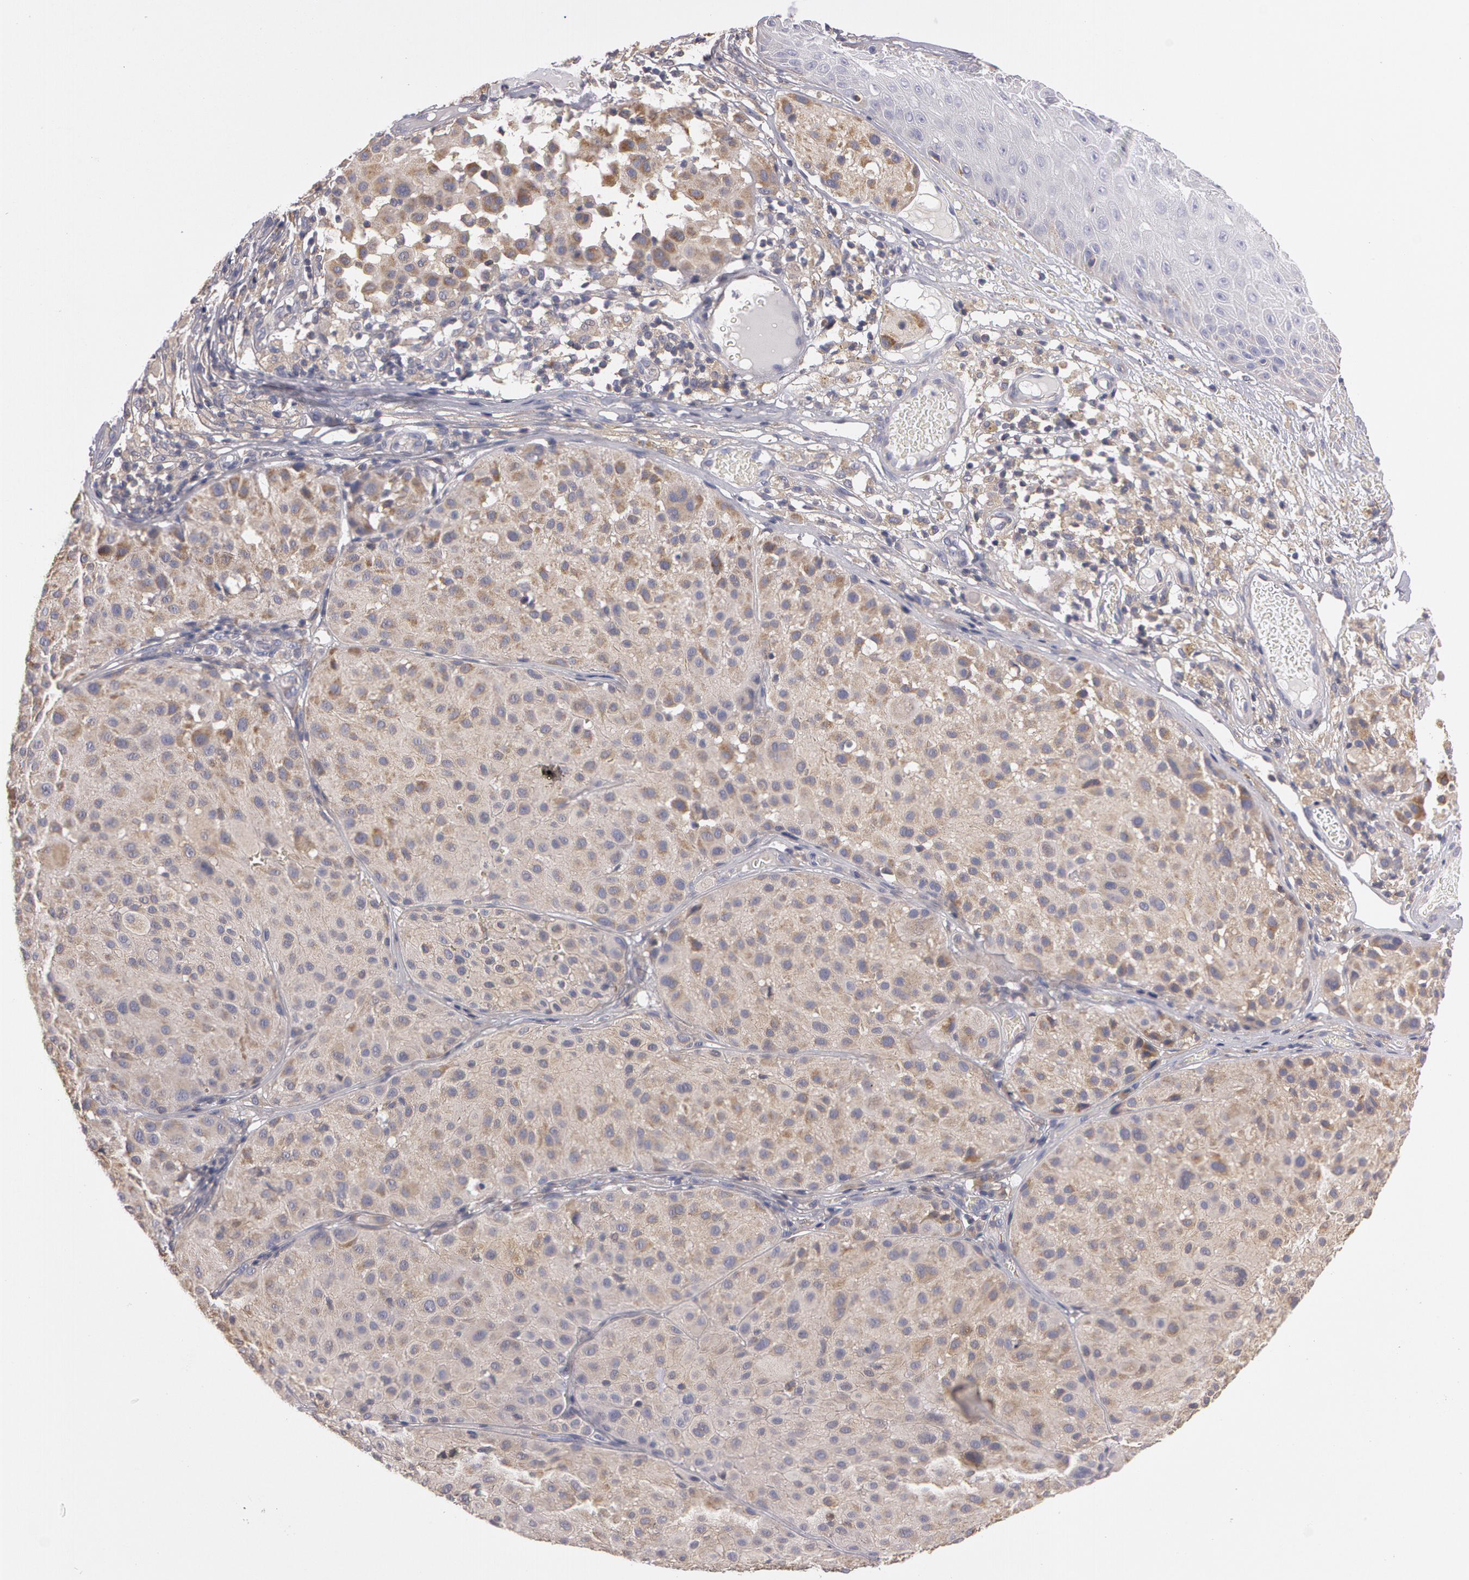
{"staining": {"intensity": "weak", "quantity": "25%-75%", "location": "cytoplasmic/membranous"}, "tissue": "melanoma", "cell_type": "Tumor cells", "image_type": "cancer", "snomed": [{"axis": "morphology", "description": "Malignant melanoma, NOS"}, {"axis": "topography", "description": "Skin"}], "caption": "High-magnification brightfield microscopy of melanoma stained with DAB (brown) and counterstained with hematoxylin (blue). tumor cells exhibit weak cytoplasmic/membranous staining is seen in approximately25%-75% of cells.", "gene": "NEK9", "patient": {"sex": "male", "age": 36}}